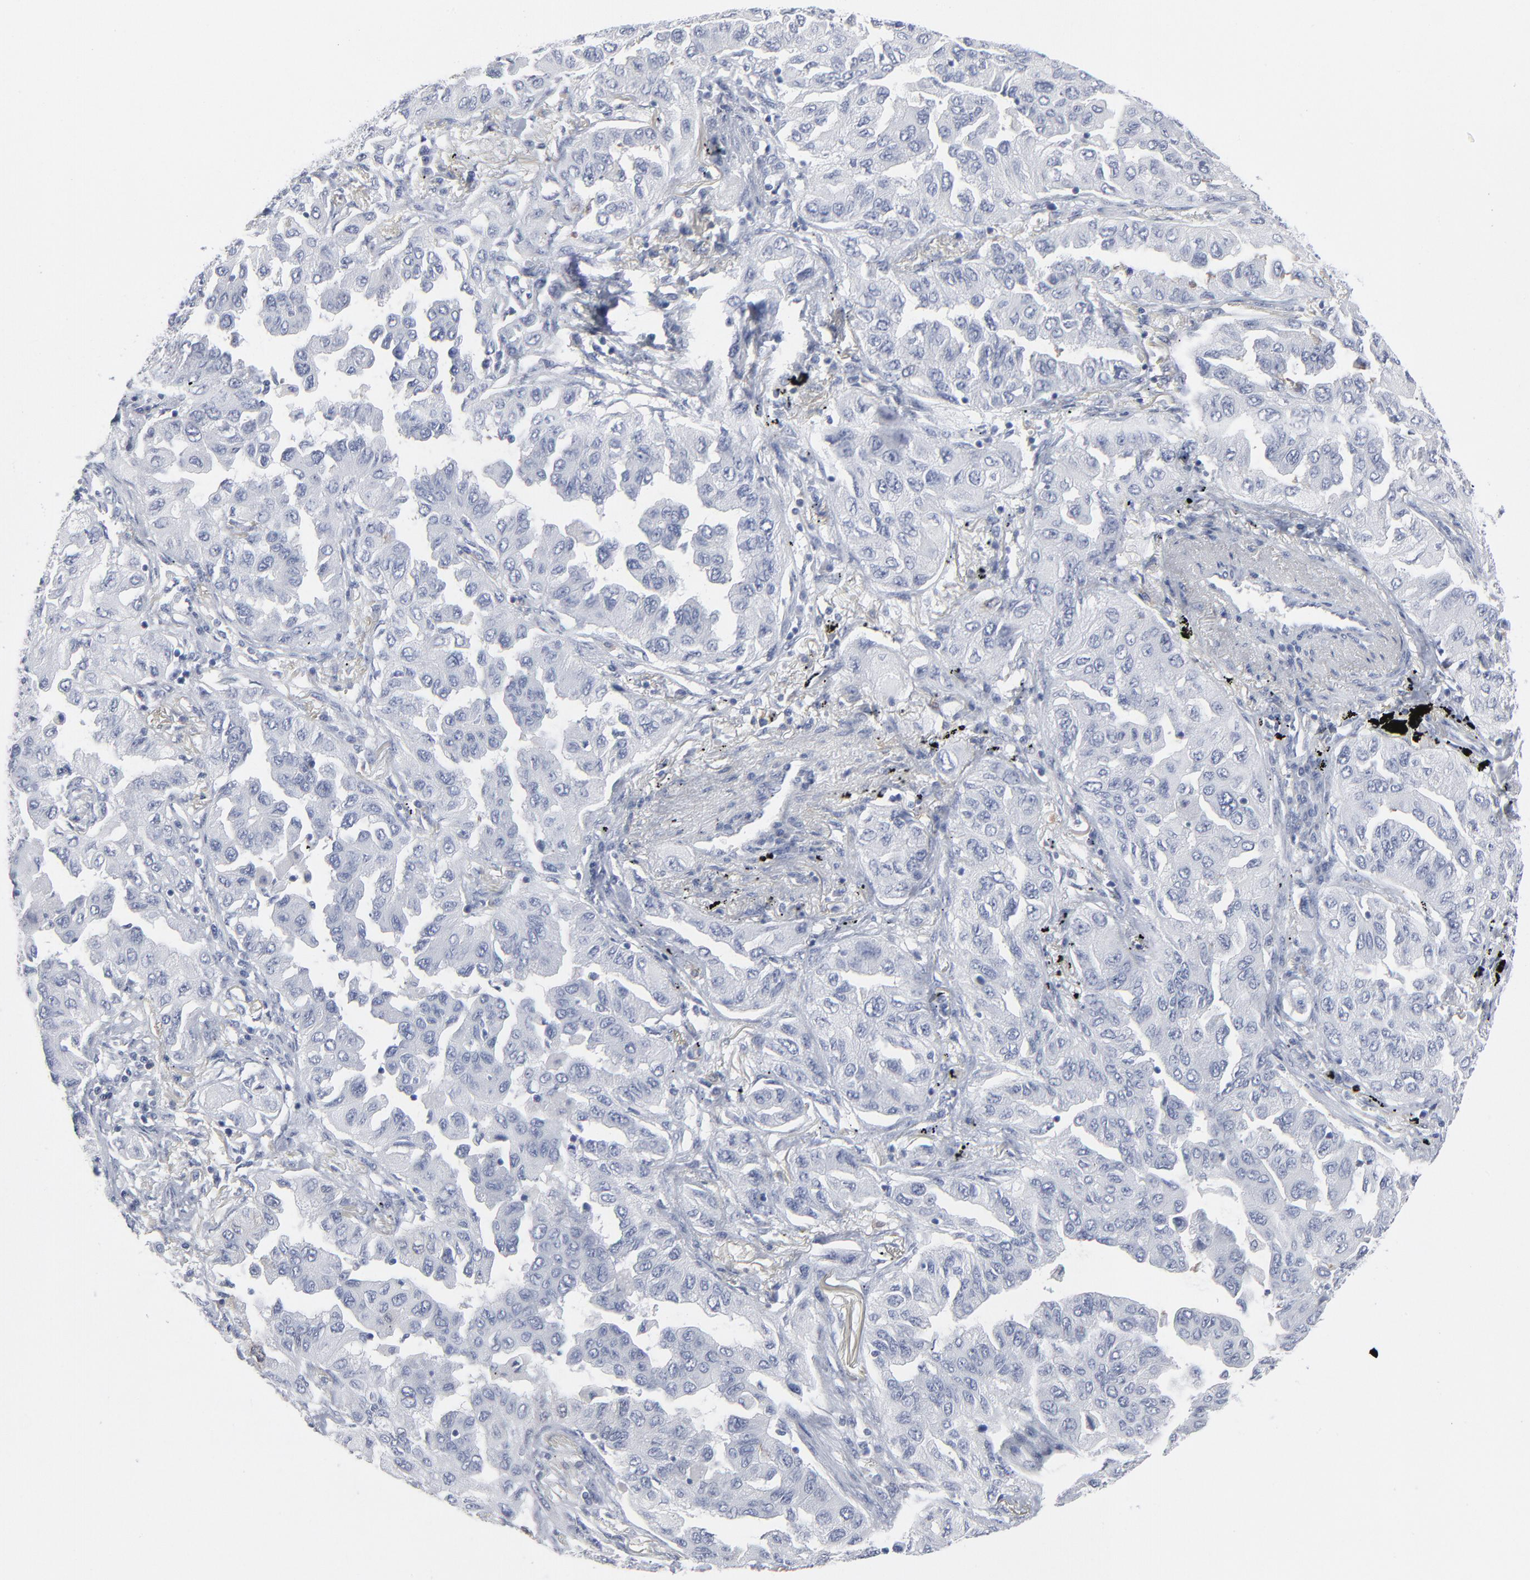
{"staining": {"intensity": "negative", "quantity": "none", "location": "none"}, "tissue": "lung cancer", "cell_type": "Tumor cells", "image_type": "cancer", "snomed": [{"axis": "morphology", "description": "Adenocarcinoma, NOS"}, {"axis": "topography", "description": "Lung"}], "caption": "Tumor cells show no significant protein staining in lung adenocarcinoma. (Brightfield microscopy of DAB (3,3'-diaminobenzidine) immunohistochemistry at high magnification).", "gene": "PAGE1", "patient": {"sex": "female", "age": 65}}